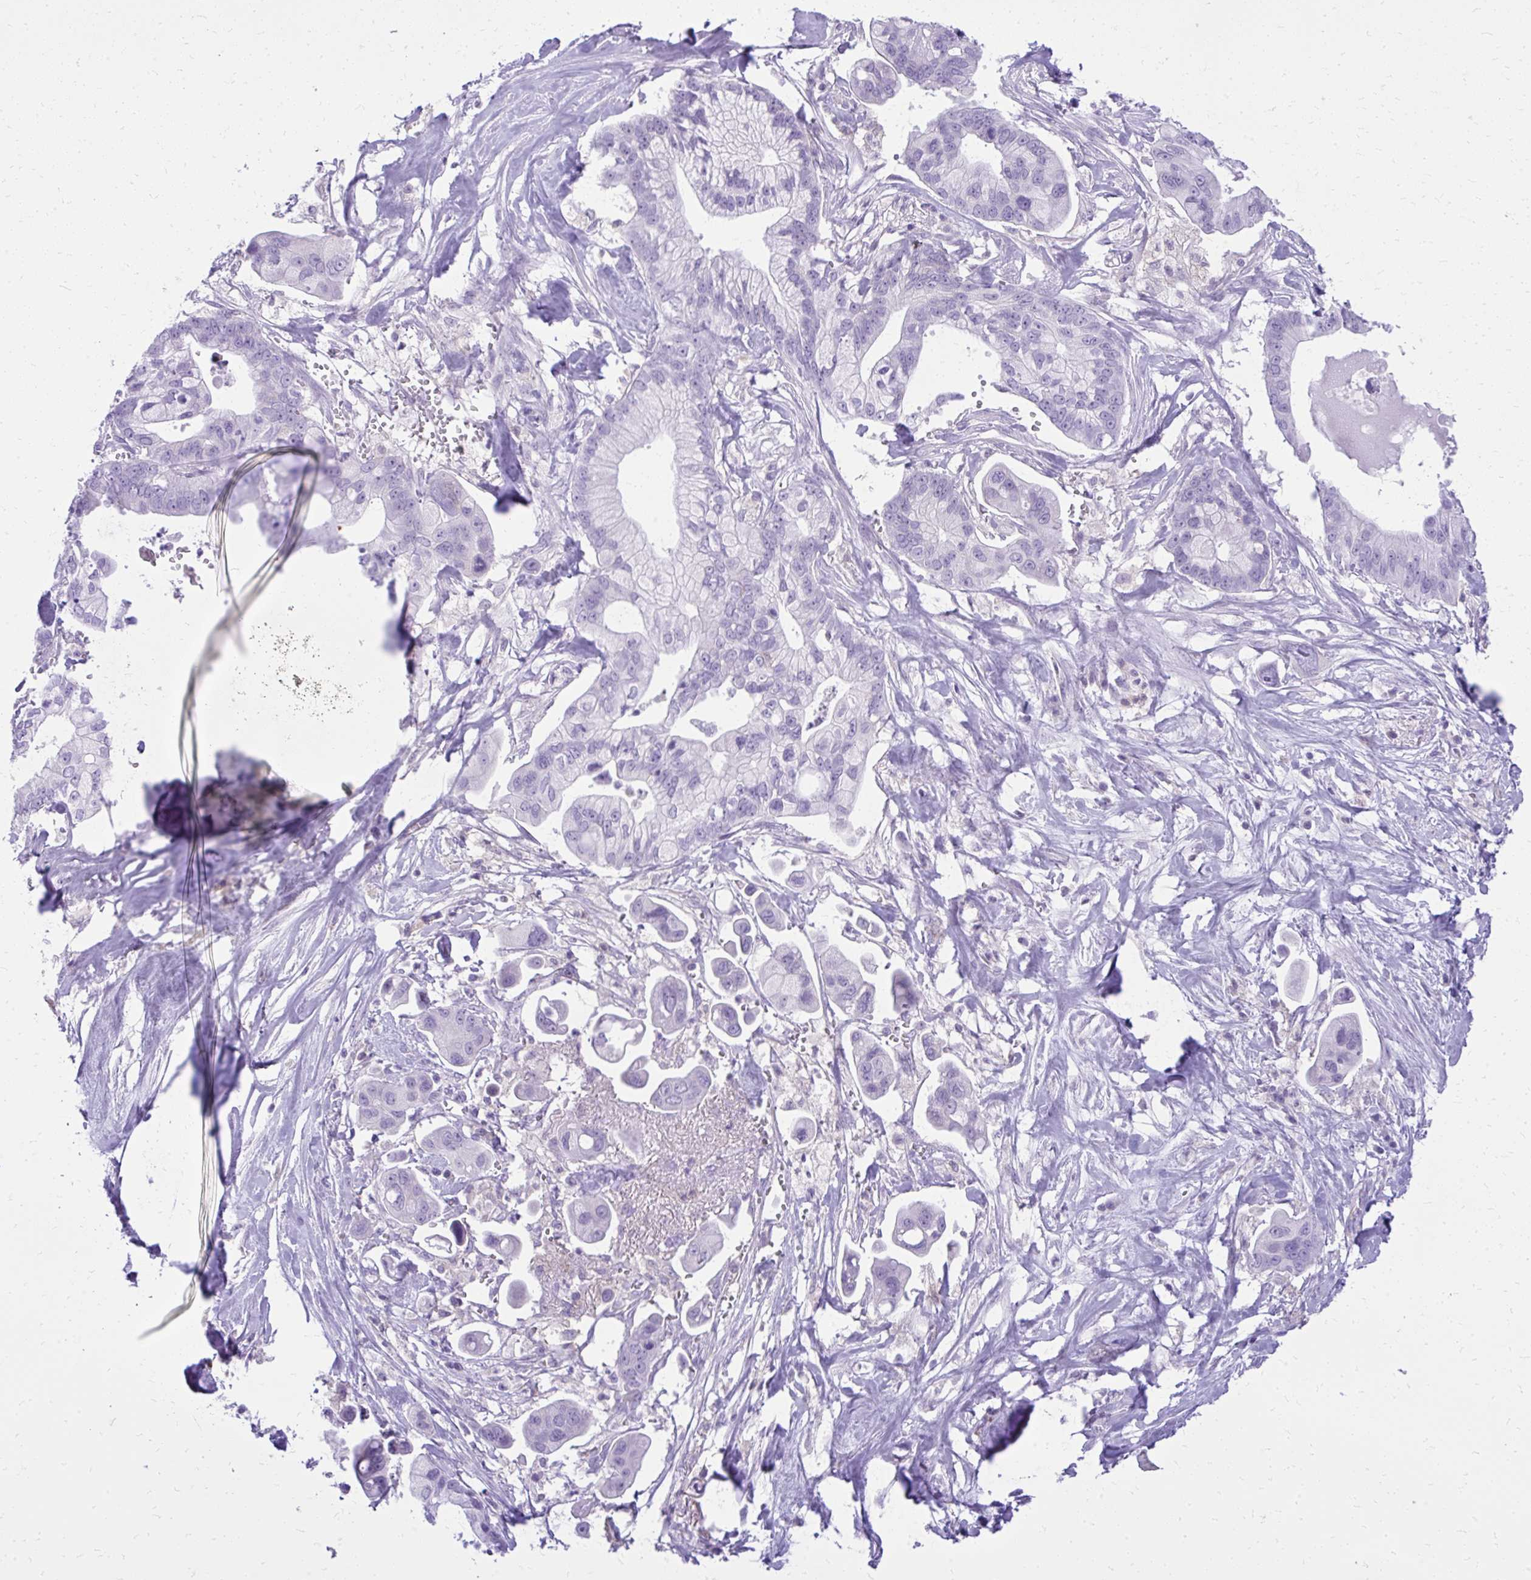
{"staining": {"intensity": "negative", "quantity": "none", "location": "none"}, "tissue": "pancreatic cancer", "cell_type": "Tumor cells", "image_type": "cancer", "snomed": [{"axis": "morphology", "description": "Adenocarcinoma, NOS"}, {"axis": "topography", "description": "Pancreas"}], "caption": "This is an immunohistochemistry (IHC) histopathology image of pancreatic adenocarcinoma. There is no staining in tumor cells.", "gene": "GPRIN3", "patient": {"sex": "male", "age": 68}}